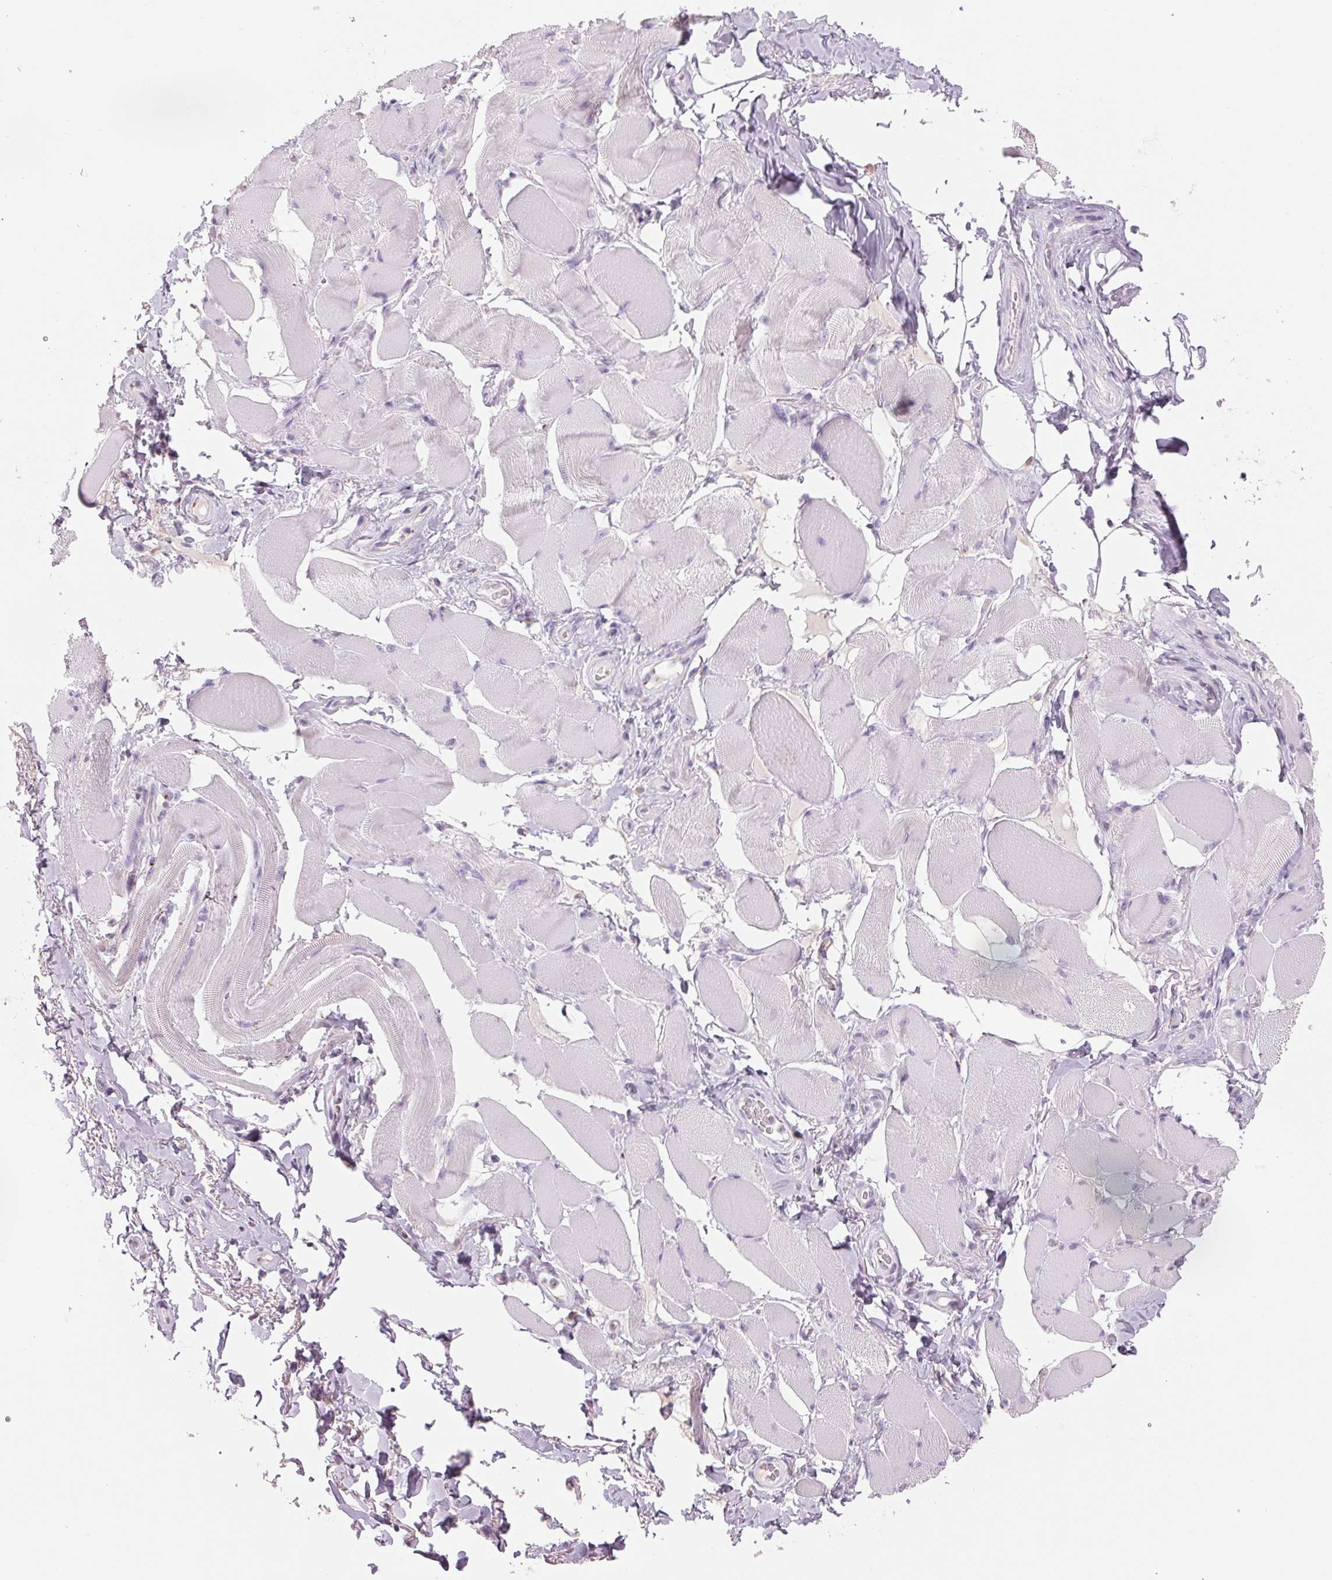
{"staining": {"intensity": "negative", "quantity": "none", "location": "none"}, "tissue": "skeletal muscle", "cell_type": "Myocytes", "image_type": "normal", "snomed": [{"axis": "morphology", "description": "Normal tissue, NOS"}, {"axis": "topography", "description": "Skeletal muscle"}, {"axis": "topography", "description": "Anal"}, {"axis": "topography", "description": "Peripheral nerve tissue"}], "caption": "Histopathology image shows no protein expression in myocytes of benign skeletal muscle.", "gene": "GALNT7", "patient": {"sex": "male", "age": 53}}